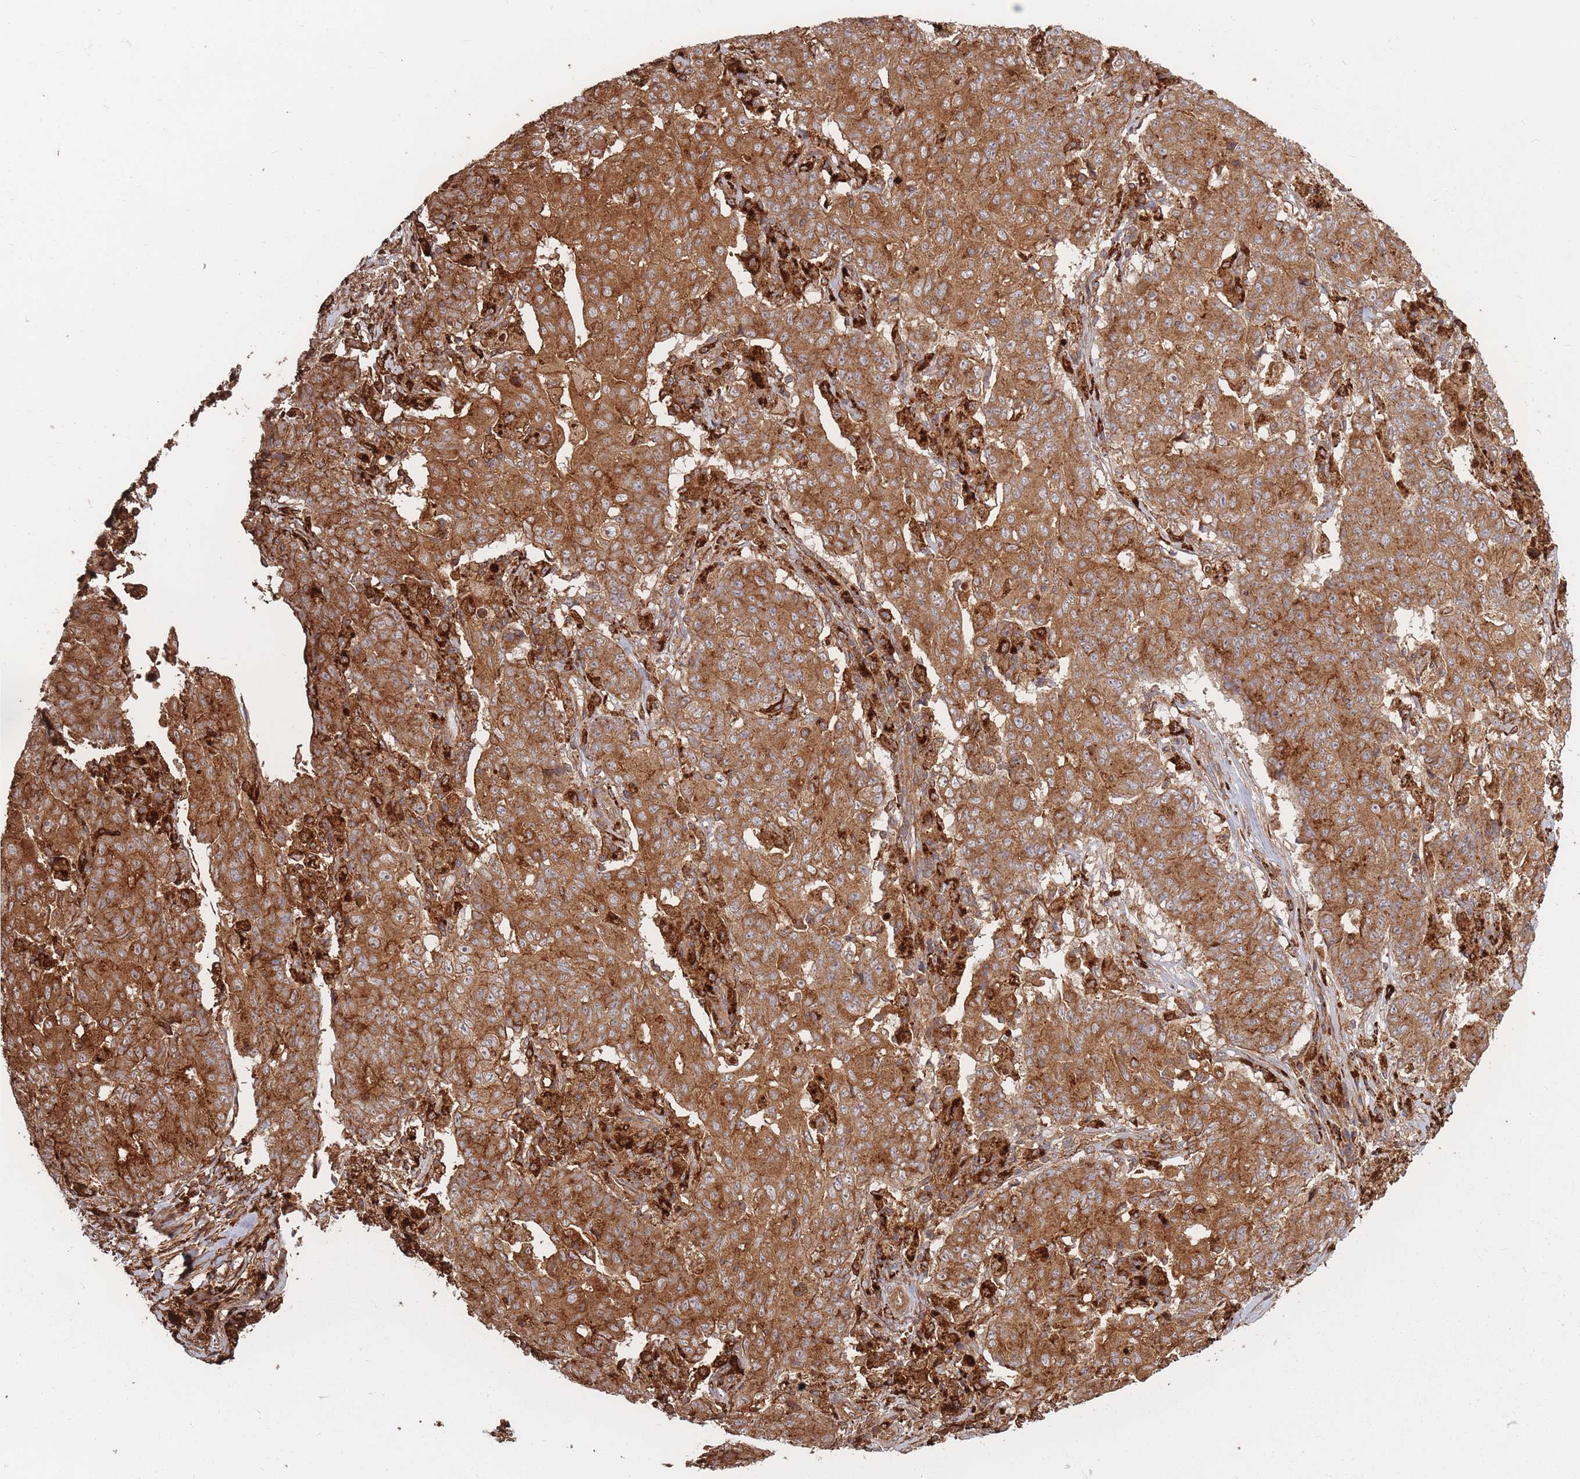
{"staining": {"intensity": "strong", "quantity": ">75%", "location": "cytoplasmic/membranous"}, "tissue": "ovarian cancer", "cell_type": "Tumor cells", "image_type": "cancer", "snomed": [{"axis": "morphology", "description": "Carcinoma, endometroid"}, {"axis": "topography", "description": "Ovary"}], "caption": "IHC of human ovarian cancer reveals high levels of strong cytoplasmic/membranous staining in approximately >75% of tumor cells. The staining is performed using DAB brown chromogen to label protein expression. The nuclei are counter-stained blue using hematoxylin.", "gene": "RASSF2", "patient": {"sex": "female", "age": 42}}